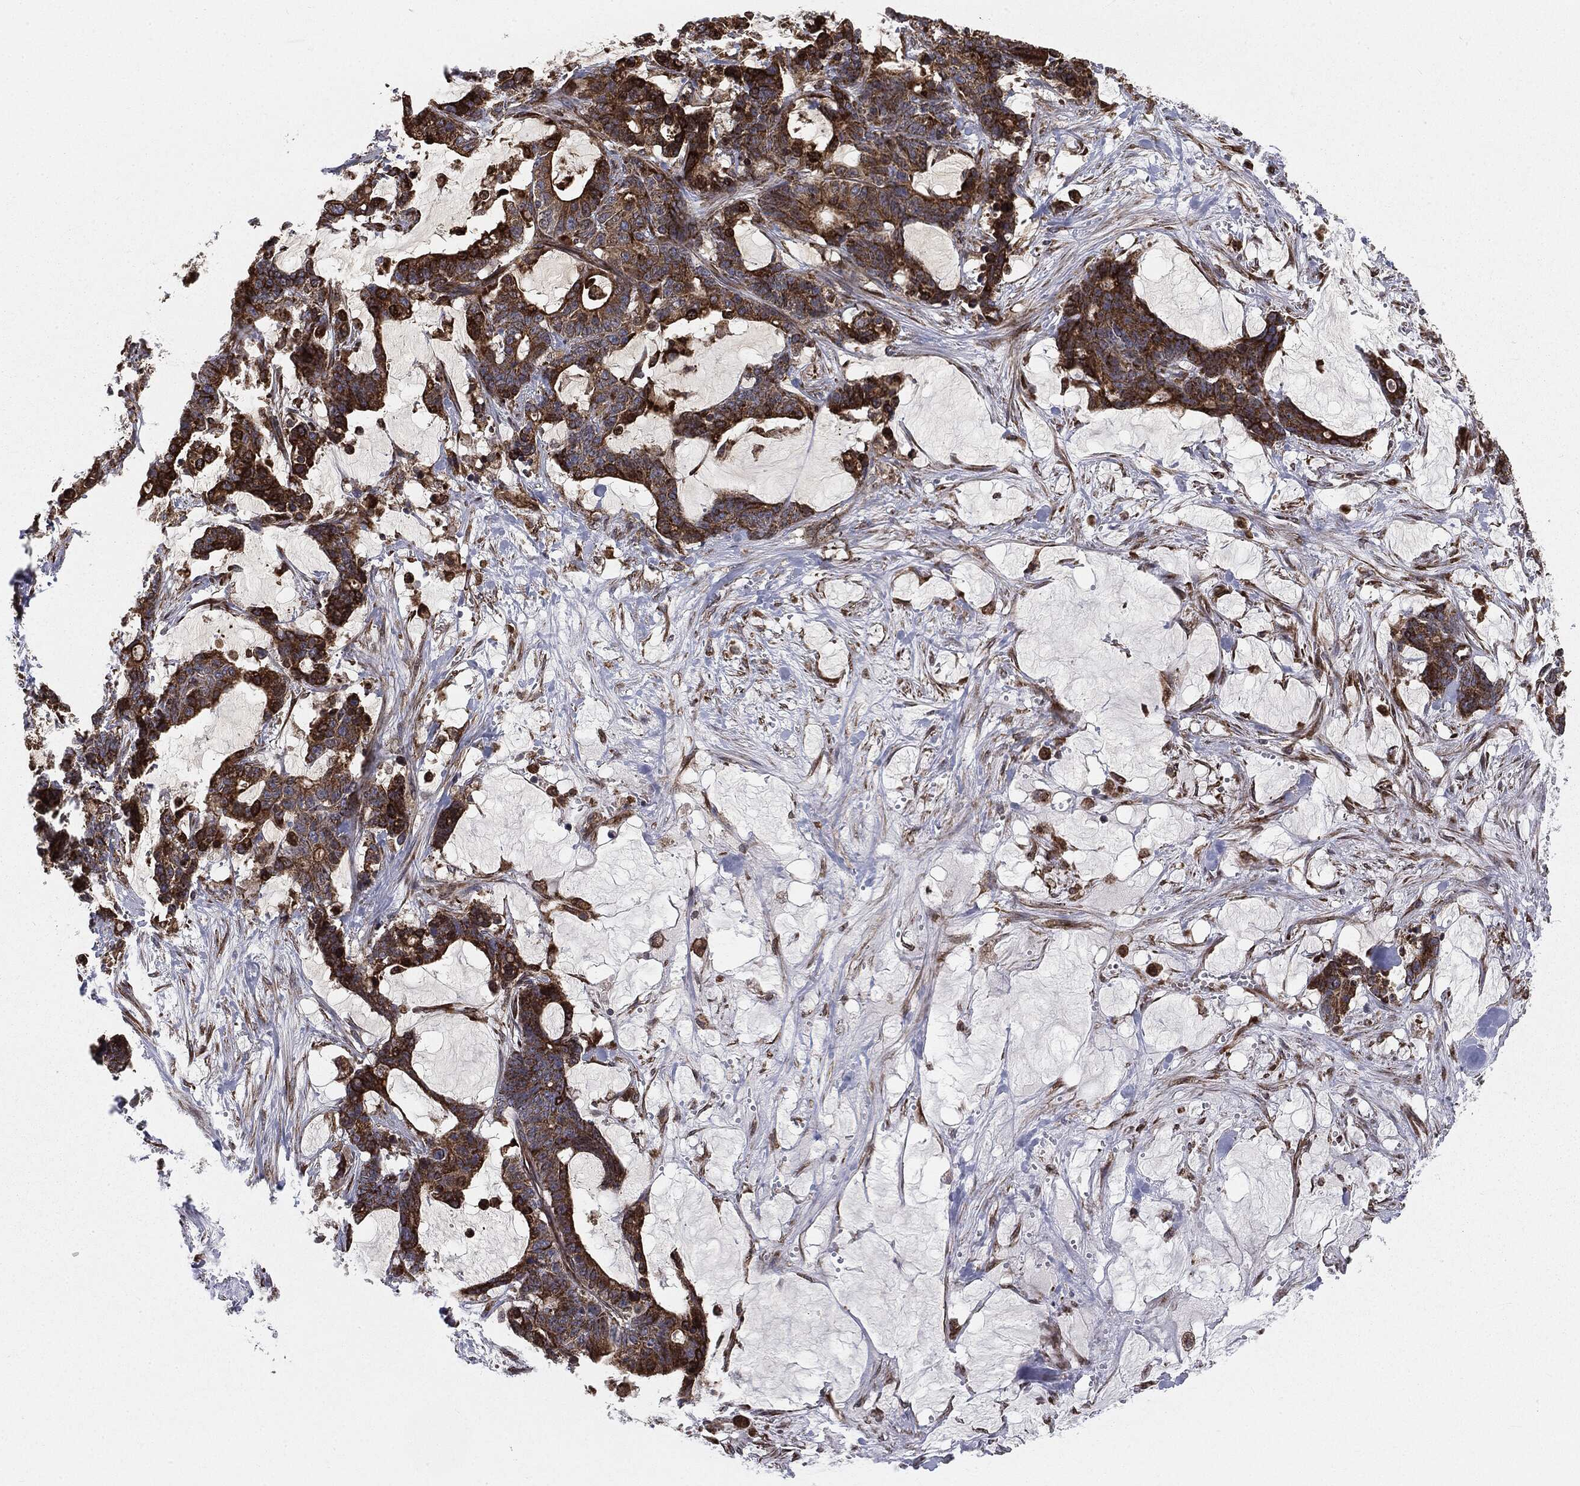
{"staining": {"intensity": "strong", "quantity": ">75%", "location": "cytoplasmic/membranous"}, "tissue": "stomach cancer", "cell_type": "Tumor cells", "image_type": "cancer", "snomed": [{"axis": "morphology", "description": "Normal tissue, NOS"}, {"axis": "morphology", "description": "Adenocarcinoma, NOS"}, {"axis": "topography", "description": "Stomach"}], "caption": "Protein analysis of adenocarcinoma (stomach) tissue exhibits strong cytoplasmic/membranous positivity in about >75% of tumor cells.", "gene": "CYLD", "patient": {"sex": "female", "age": 64}}